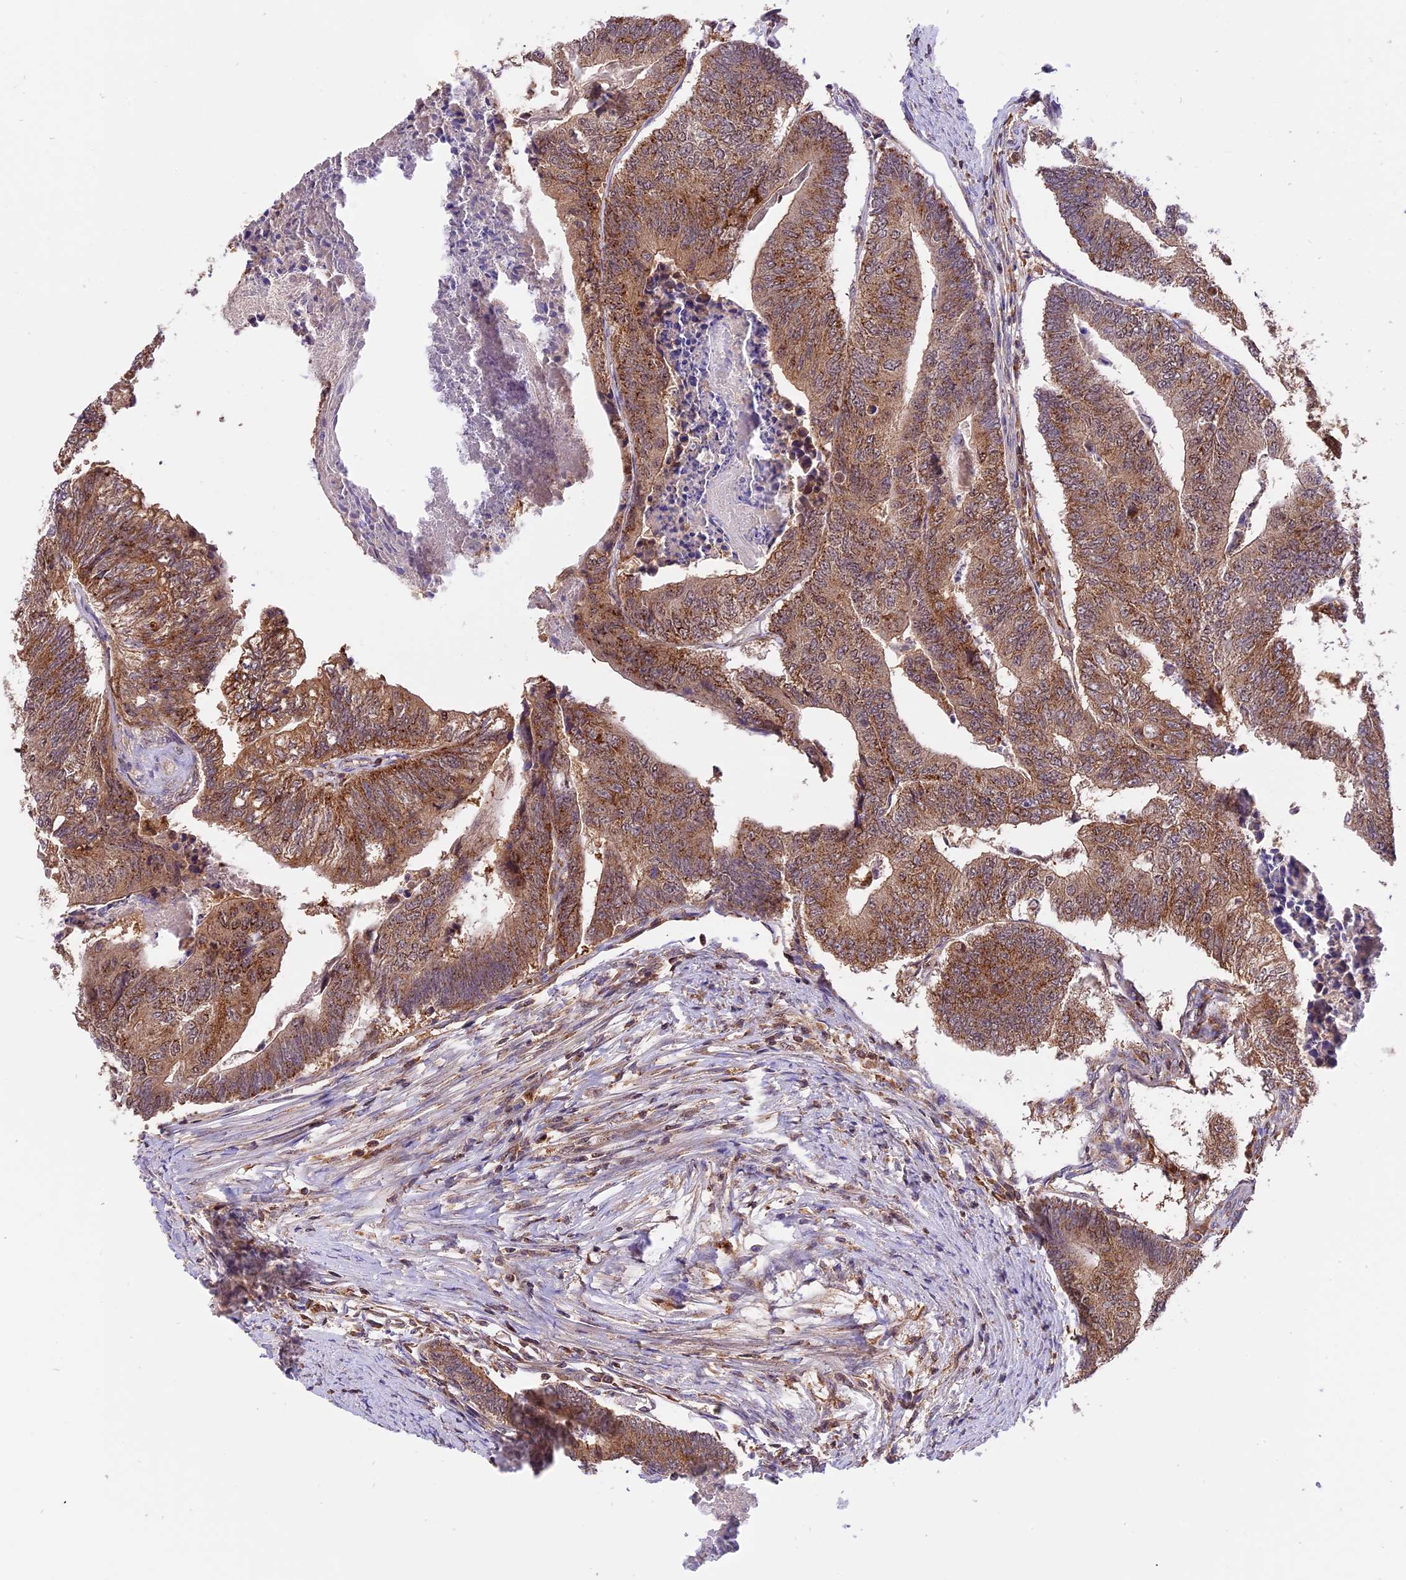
{"staining": {"intensity": "moderate", "quantity": ">75%", "location": "cytoplasmic/membranous"}, "tissue": "colorectal cancer", "cell_type": "Tumor cells", "image_type": "cancer", "snomed": [{"axis": "morphology", "description": "Adenocarcinoma, NOS"}, {"axis": "topography", "description": "Colon"}], "caption": "Immunohistochemical staining of human adenocarcinoma (colorectal) displays moderate cytoplasmic/membranous protein positivity in about >75% of tumor cells. The protein is shown in brown color, while the nuclei are stained blue.", "gene": "PEX3", "patient": {"sex": "female", "age": 67}}